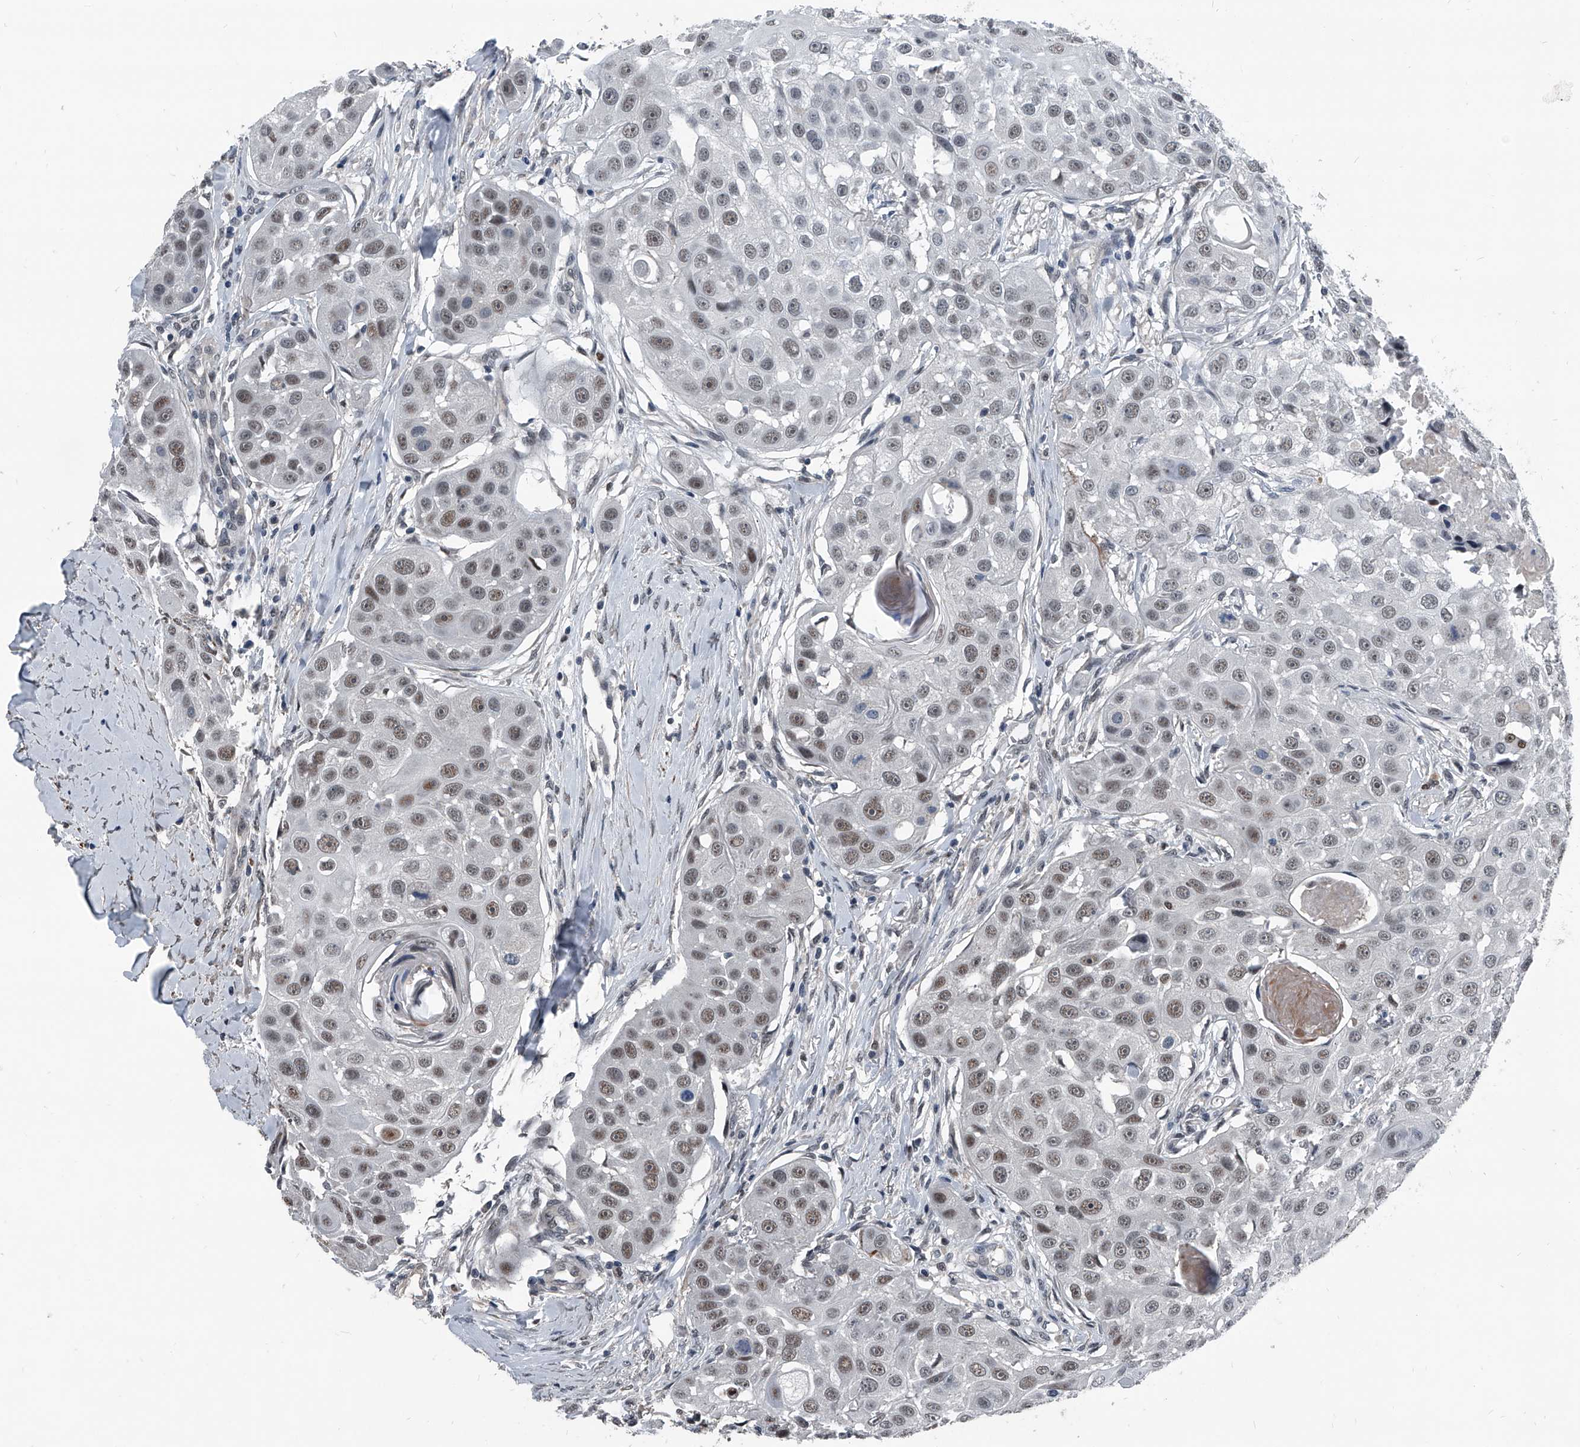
{"staining": {"intensity": "weak", "quantity": ">75%", "location": "nuclear"}, "tissue": "head and neck cancer", "cell_type": "Tumor cells", "image_type": "cancer", "snomed": [{"axis": "morphology", "description": "Normal tissue, NOS"}, {"axis": "morphology", "description": "Squamous cell carcinoma, NOS"}, {"axis": "topography", "description": "Skeletal muscle"}, {"axis": "topography", "description": "Head-Neck"}], "caption": "Immunohistochemical staining of human head and neck squamous cell carcinoma demonstrates low levels of weak nuclear protein expression in about >75% of tumor cells.", "gene": "MEN1", "patient": {"sex": "male", "age": 51}}